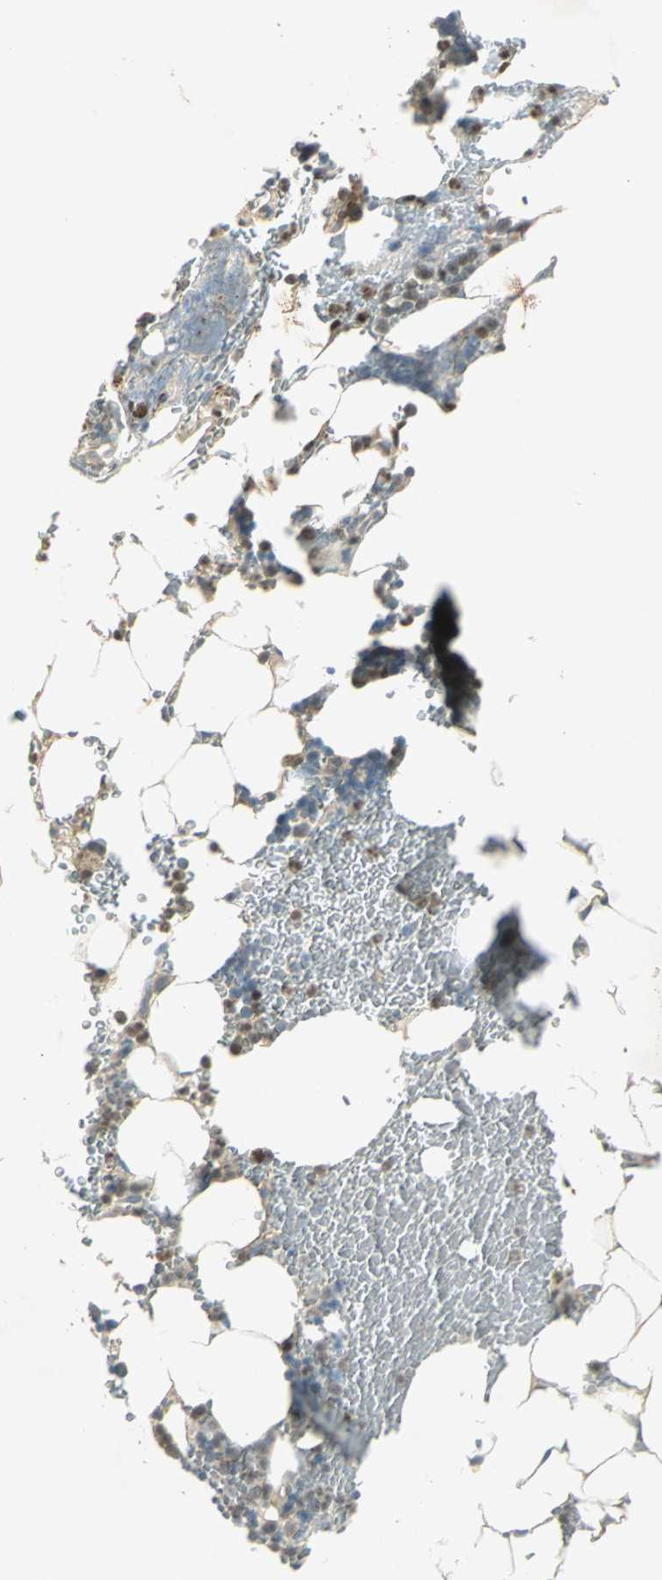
{"staining": {"intensity": "strong", "quantity": "25%-75%", "location": "nuclear"}, "tissue": "bone marrow", "cell_type": "Hematopoietic cells", "image_type": "normal", "snomed": [{"axis": "morphology", "description": "Normal tissue, NOS"}, {"axis": "topography", "description": "Bone marrow"}], "caption": "Immunohistochemical staining of benign bone marrow shows 25%-75% levels of strong nuclear protein positivity in approximately 25%-75% of hematopoietic cells.", "gene": "BIRC2", "patient": {"sex": "female", "age": 73}}